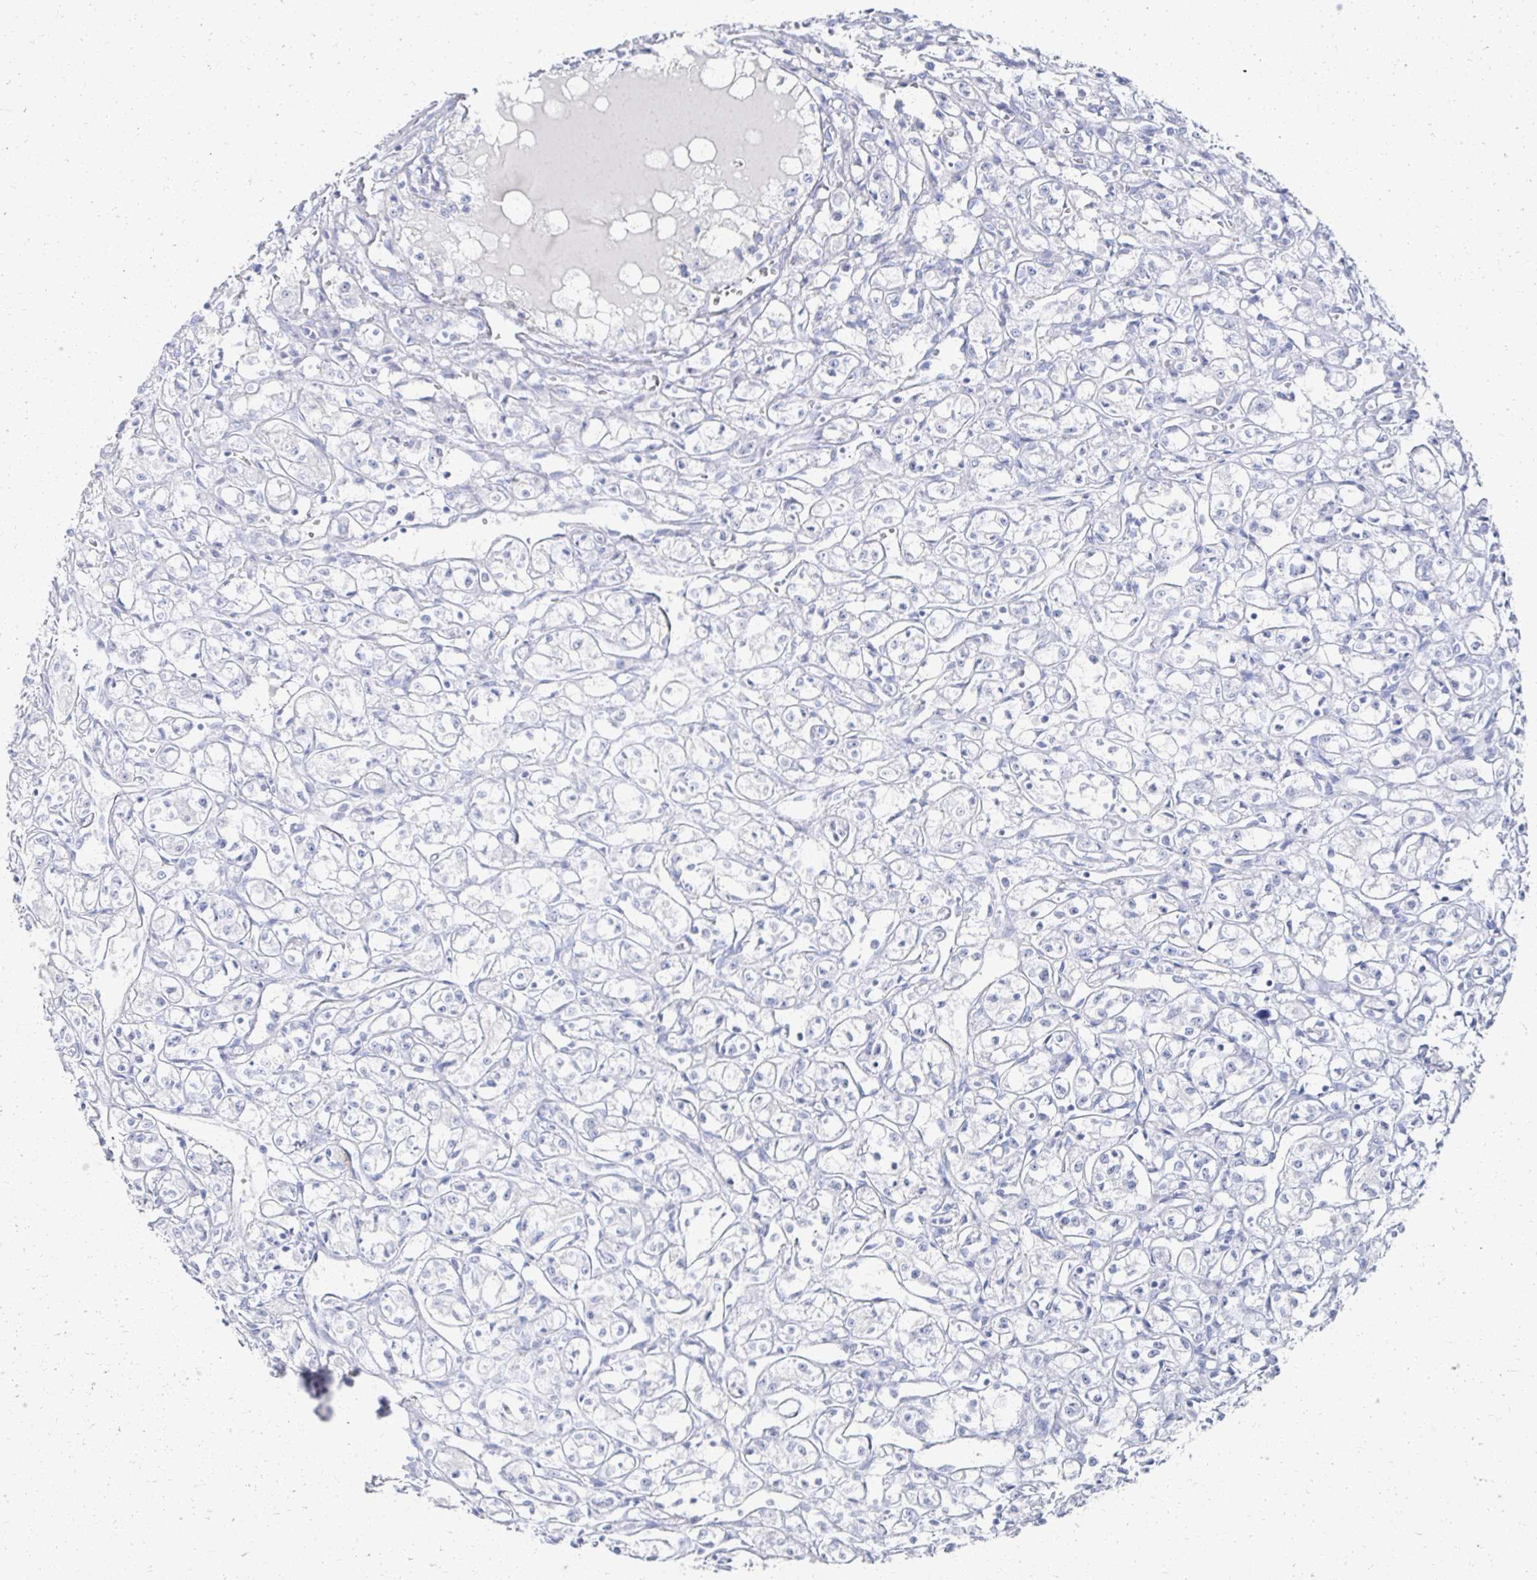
{"staining": {"intensity": "negative", "quantity": "none", "location": "none"}, "tissue": "renal cancer", "cell_type": "Tumor cells", "image_type": "cancer", "snomed": [{"axis": "morphology", "description": "Adenocarcinoma, NOS"}, {"axis": "topography", "description": "Kidney"}], "caption": "Immunohistochemical staining of adenocarcinoma (renal) reveals no significant staining in tumor cells. (DAB (3,3'-diaminobenzidine) IHC with hematoxylin counter stain).", "gene": "PRR20A", "patient": {"sex": "male", "age": 56}}